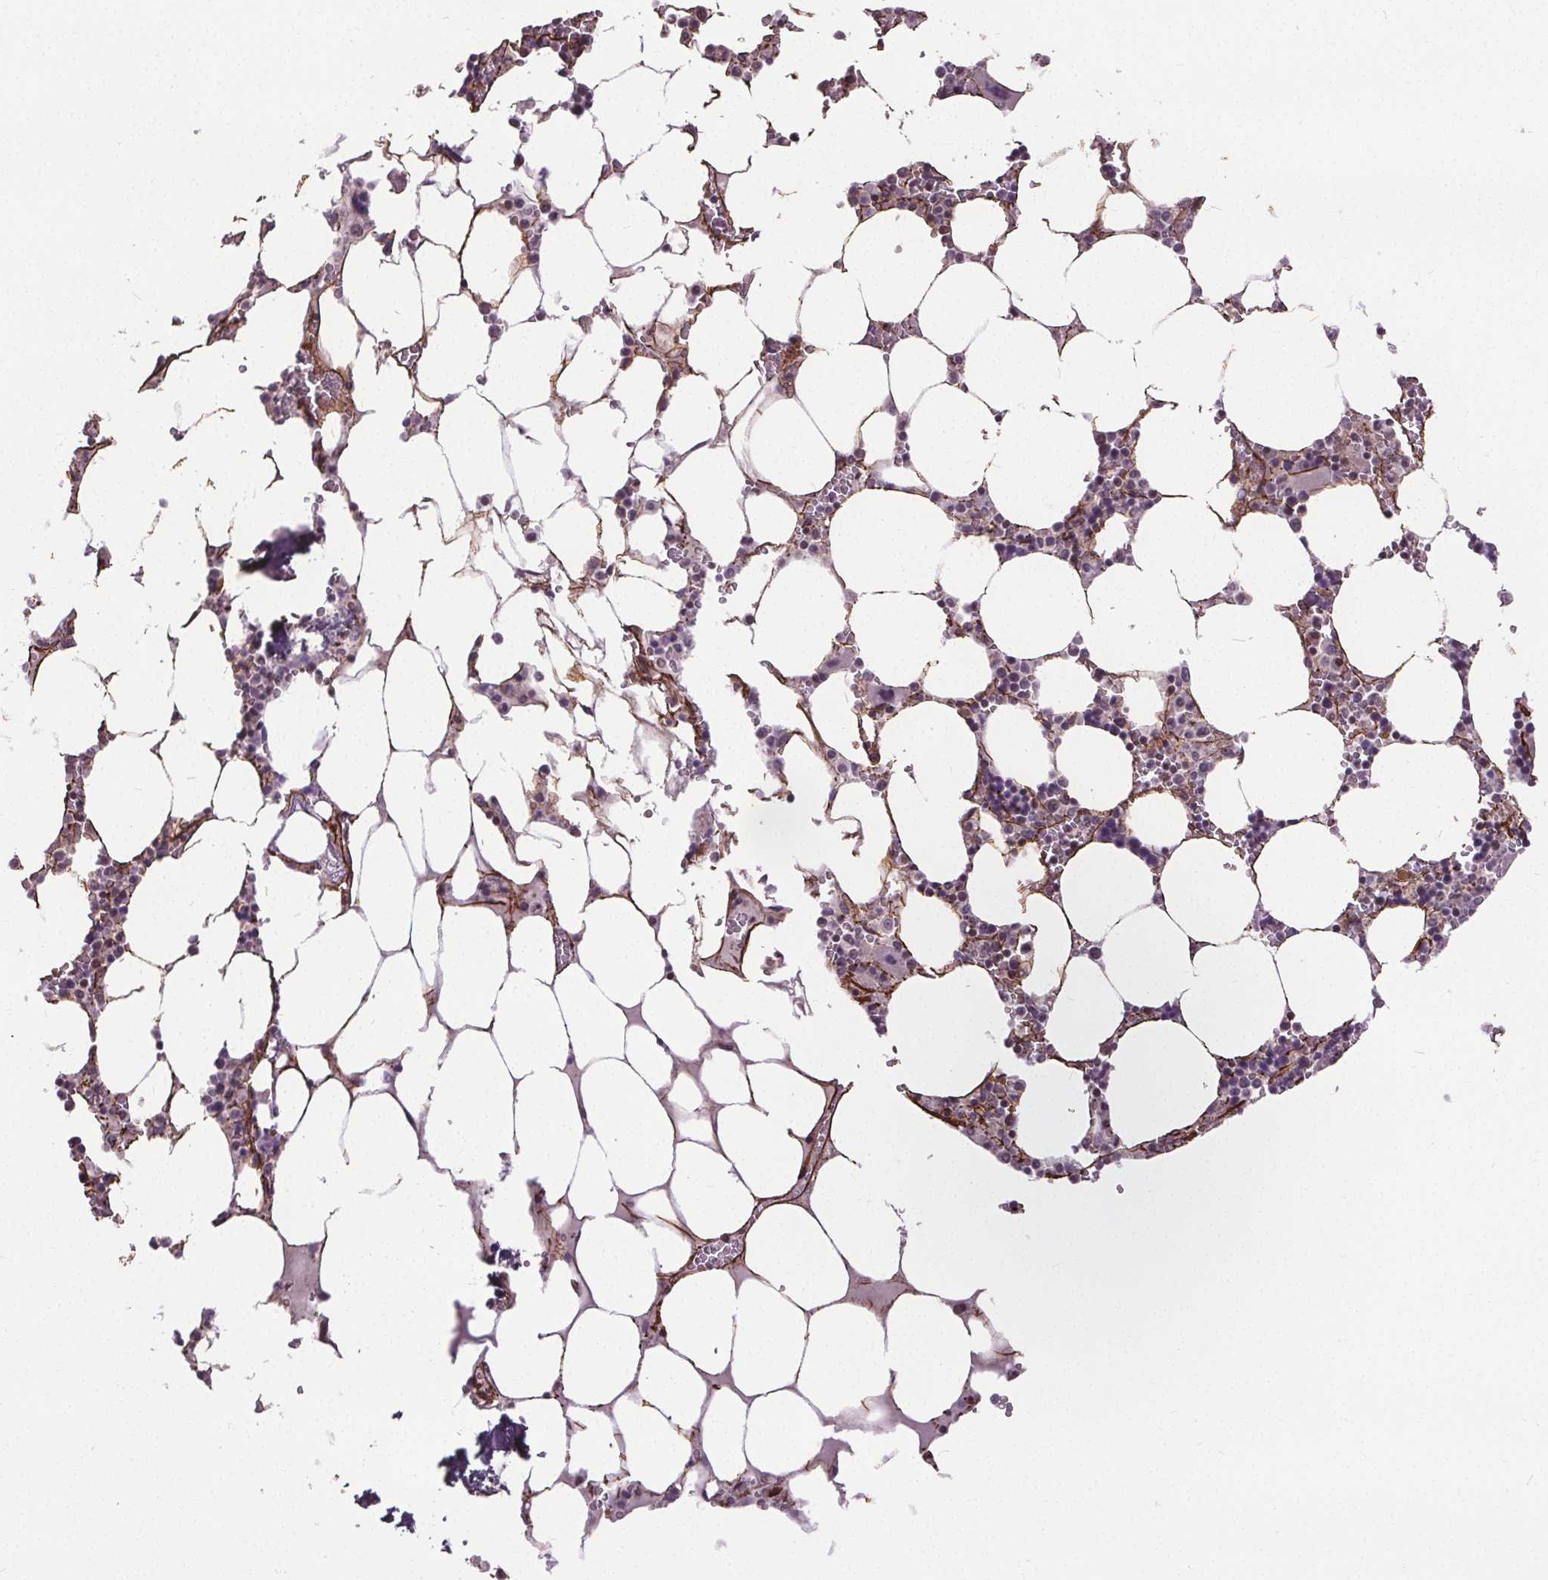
{"staining": {"intensity": "negative", "quantity": "none", "location": "none"}, "tissue": "bone marrow", "cell_type": "Hematopoietic cells", "image_type": "normal", "snomed": [{"axis": "morphology", "description": "Normal tissue, NOS"}, {"axis": "topography", "description": "Bone marrow"}], "caption": "An image of bone marrow stained for a protein demonstrates no brown staining in hematopoietic cells. Nuclei are stained in blue.", "gene": "KIAA0232", "patient": {"sex": "male", "age": 64}}